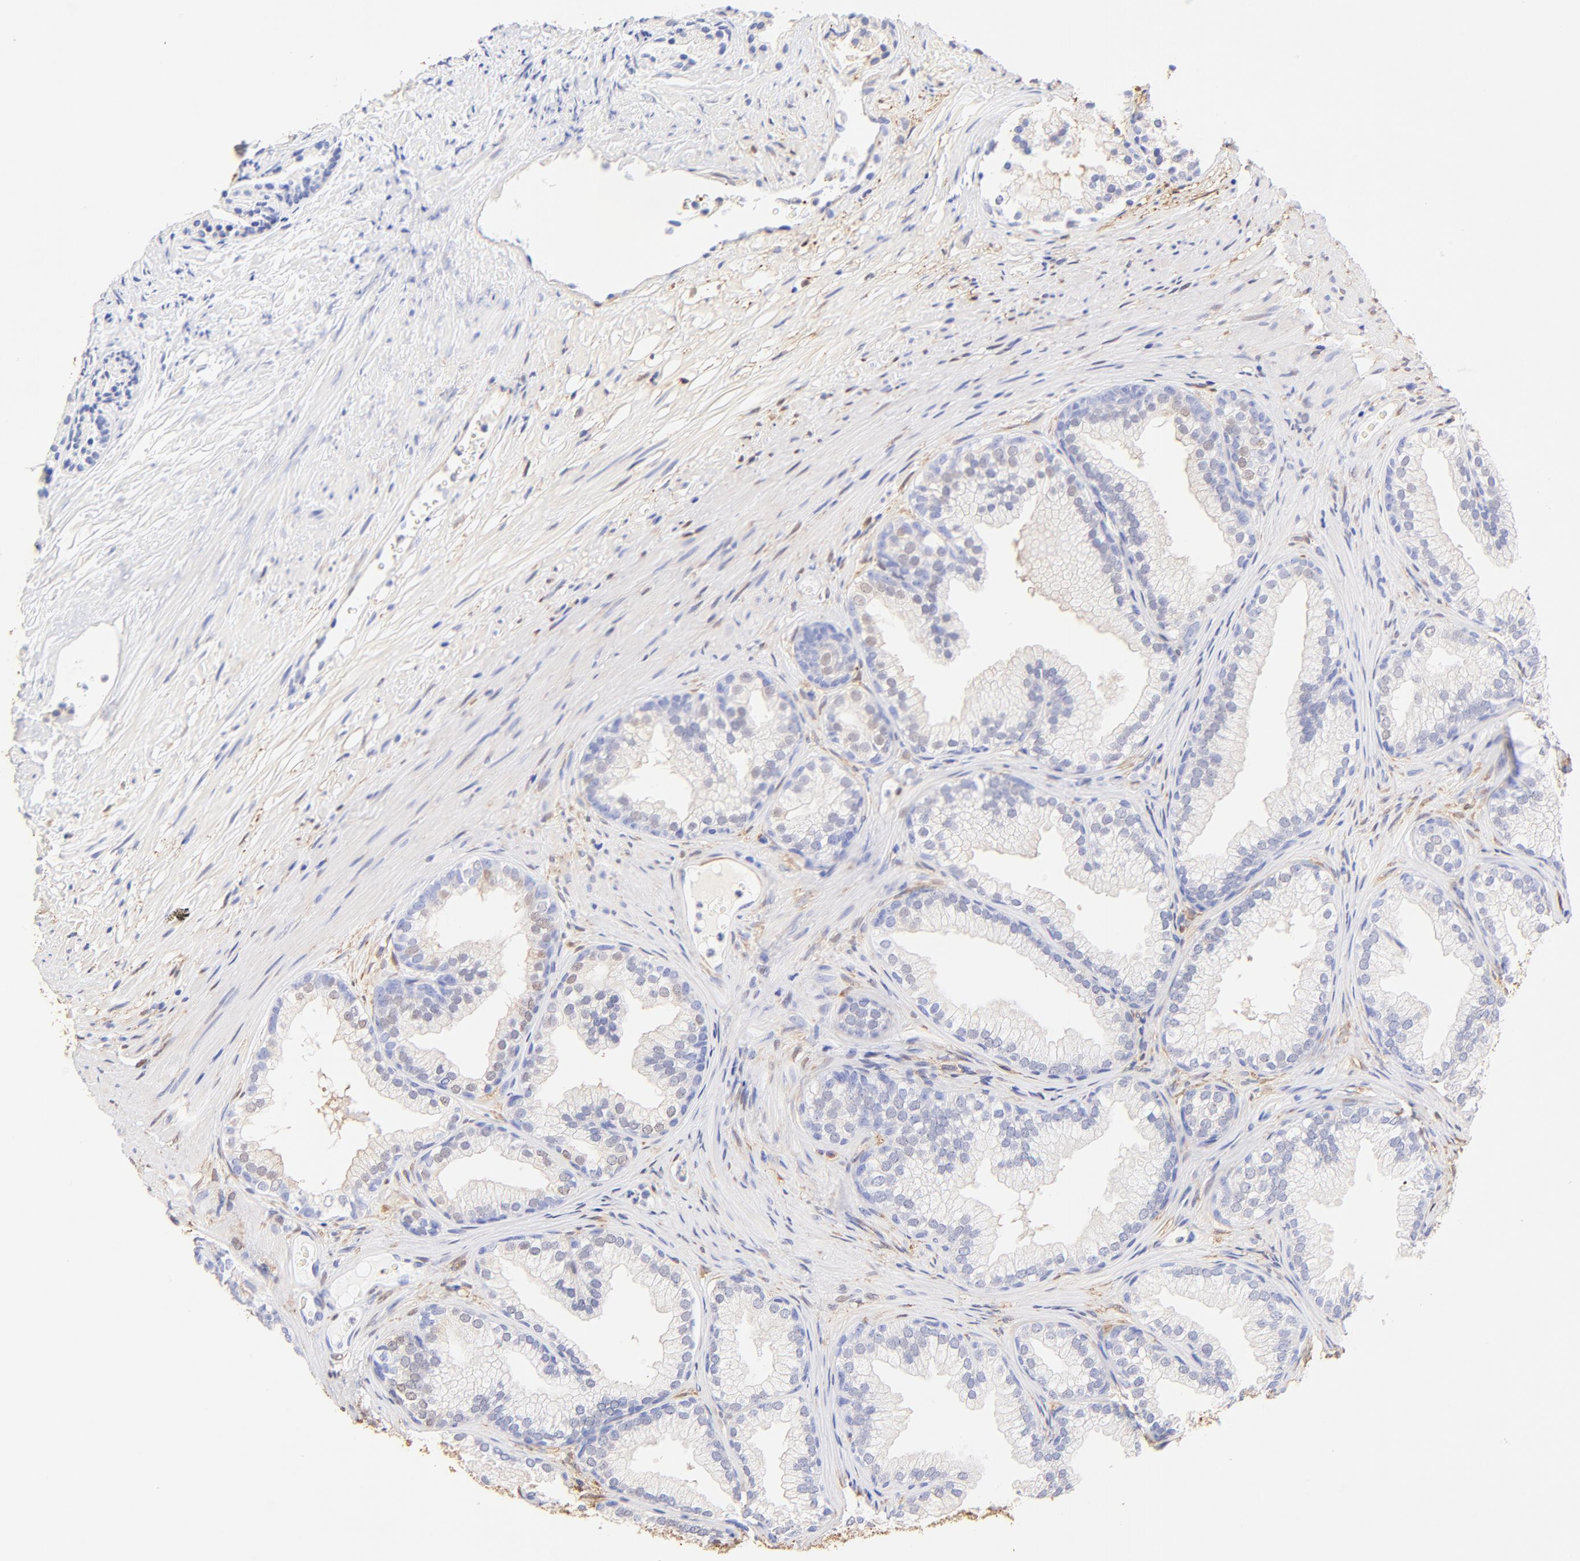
{"staining": {"intensity": "negative", "quantity": "none", "location": "none"}, "tissue": "prostate", "cell_type": "Glandular cells", "image_type": "normal", "snomed": [{"axis": "morphology", "description": "Normal tissue, NOS"}, {"axis": "topography", "description": "Prostate"}], "caption": "Prostate was stained to show a protein in brown. There is no significant staining in glandular cells. (DAB IHC with hematoxylin counter stain).", "gene": "ALDH1A1", "patient": {"sex": "male", "age": 76}}